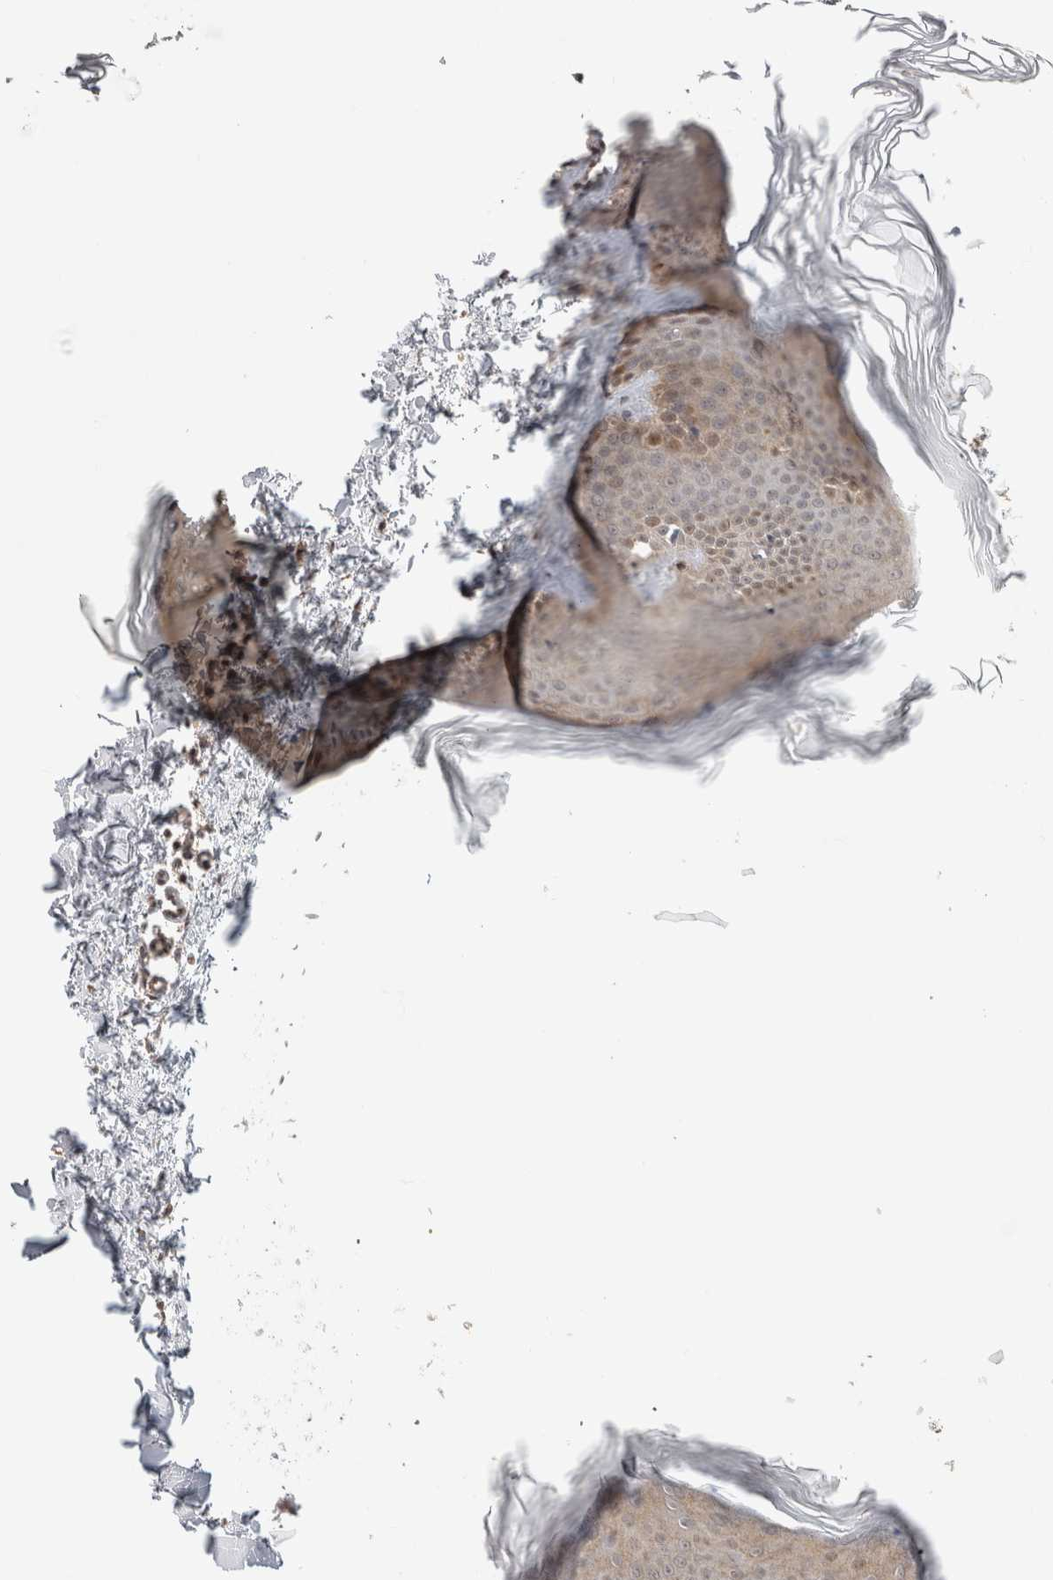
{"staining": {"intensity": "weak", "quantity": ">75%", "location": "cytoplasmic/membranous"}, "tissue": "skin", "cell_type": "Fibroblasts", "image_type": "normal", "snomed": [{"axis": "morphology", "description": "Normal tissue, NOS"}, {"axis": "topography", "description": "Skin"}], "caption": "About >75% of fibroblasts in benign skin display weak cytoplasmic/membranous protein positivity as visualized by brown immunohistochemical staining.", "gene": "ZNF318", "patient": {"sex": "female", "age": 27}}